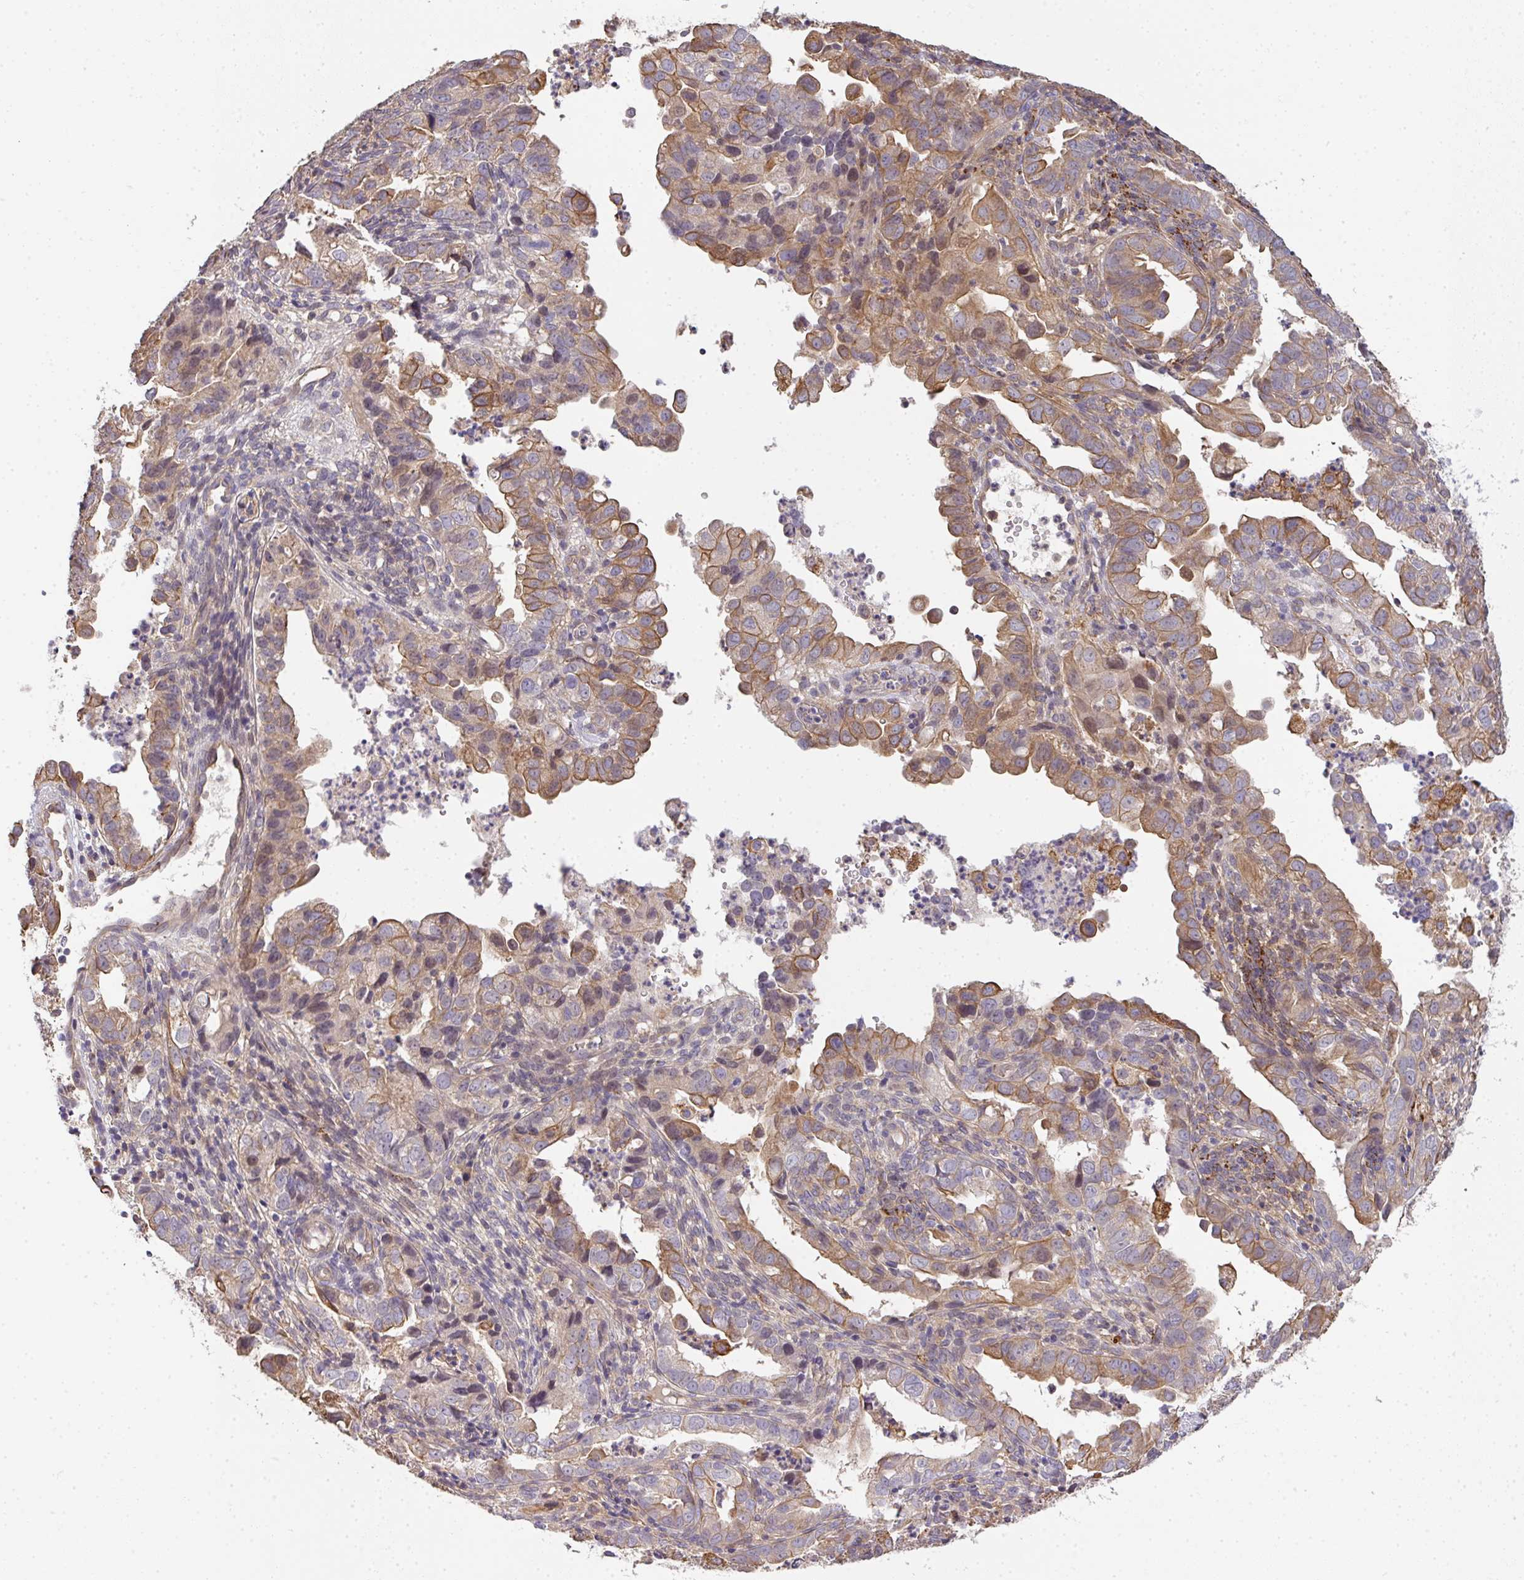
{"staining": {"intensity": "moderate", "quantity": "25%-75%", "location": "cytoplasmic/membranous"}, "tissue": "endometrial cancer", "cell_type": "Tumor cells", "image_type": "cancer", "snomed": [{"axis": "morphology", "description": "Adenocarcinoma, NOS"}, {"axis": "topography", "description": "Endometrium"}], "caption": "The micrograph displays staining of endometrial cancer (adenocarcinoma), revealing moderate cytoplasmic/membranous protein positivity (brown color) within tumor cells.", "gene": "EEF1AKMT1", "patient": {"sex": "female", "age": 57}}